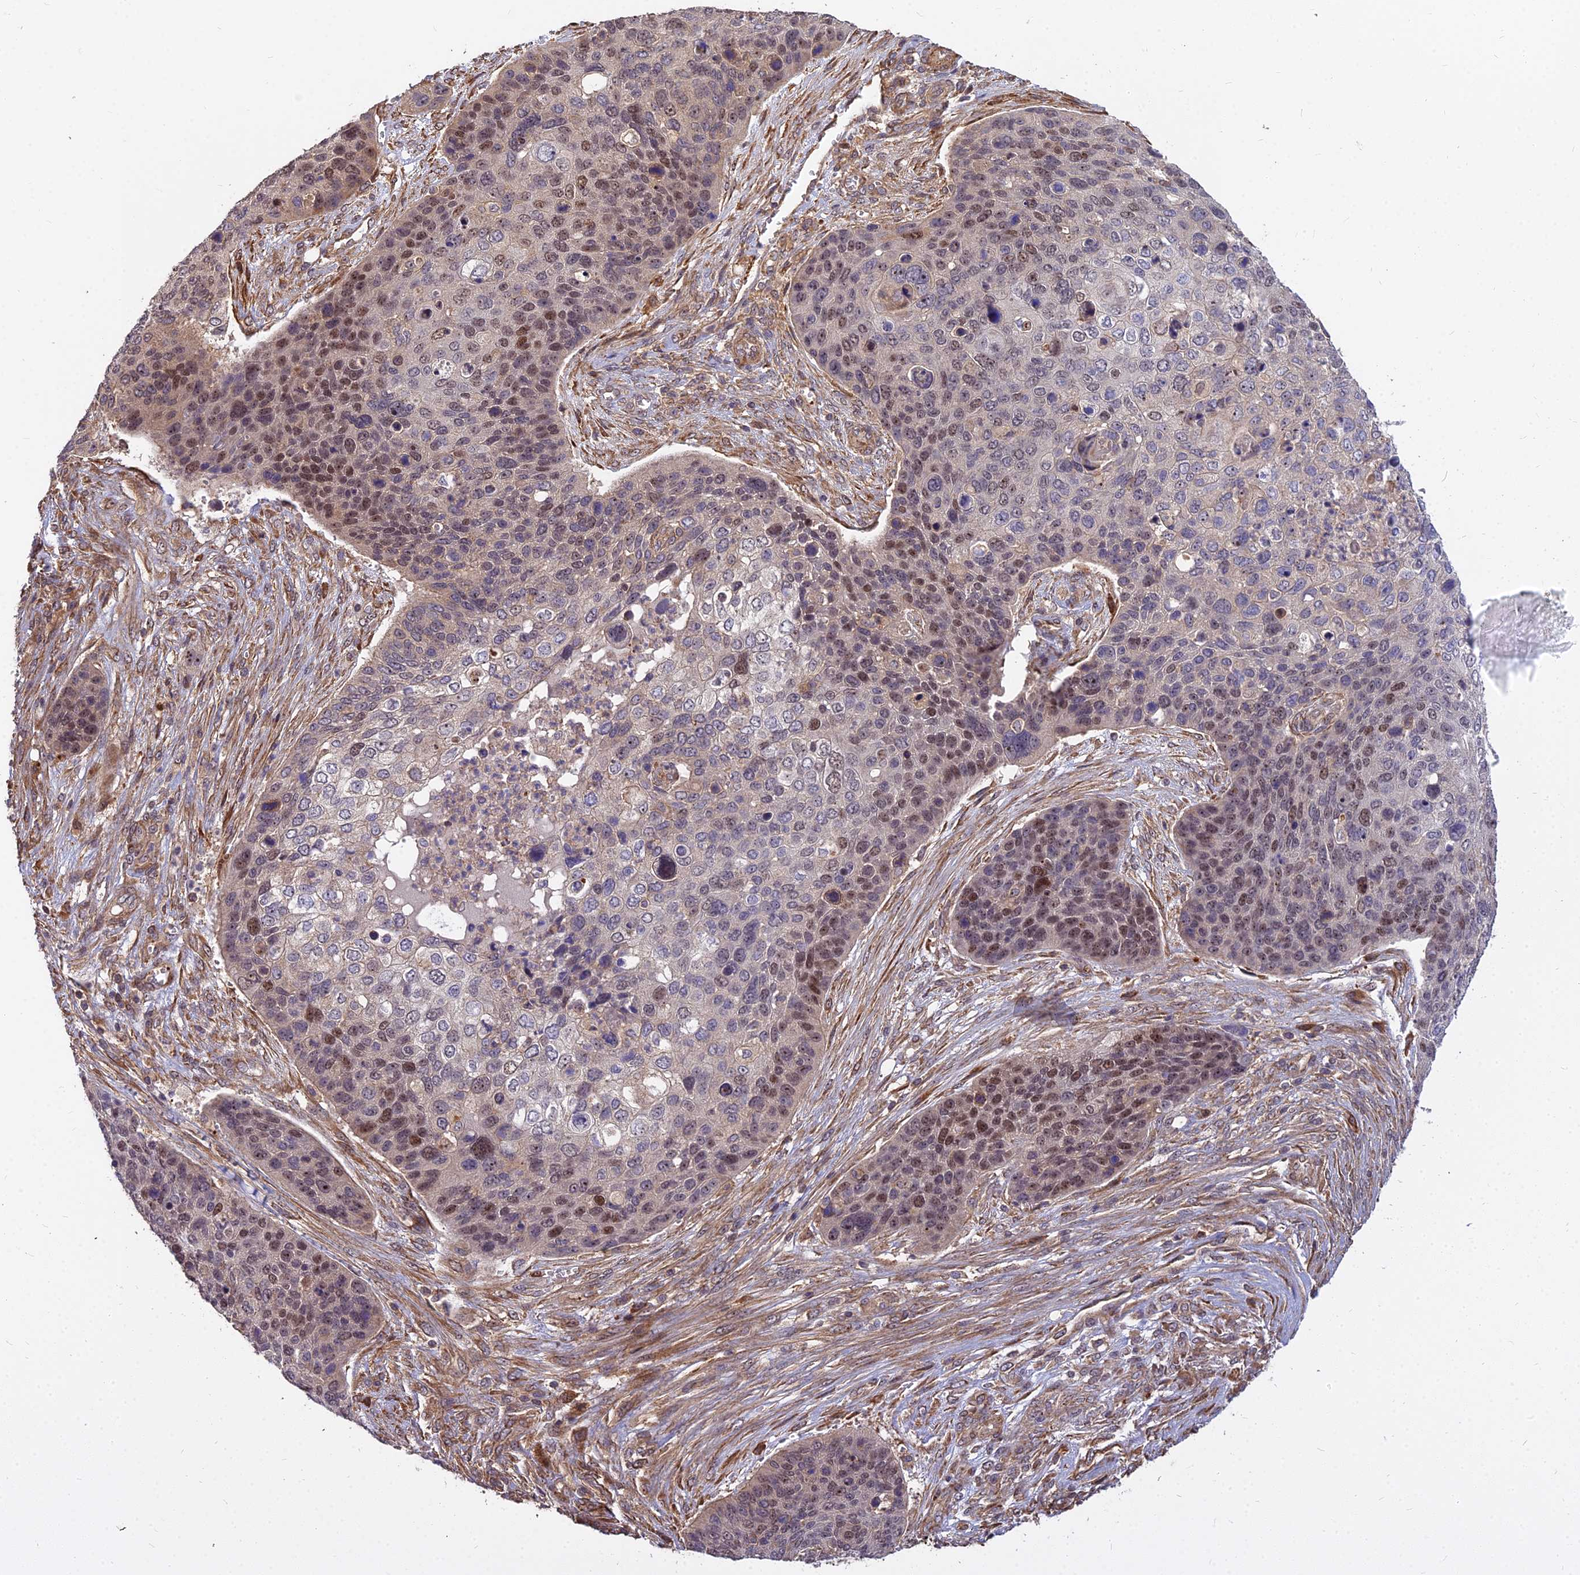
{"staining": {"intensity": "moderate", "quantity": "<25%", "location": "nuclear"}, "tissue": "skin cancer", "cell_type": "Tumor cells", "image_type": "cancer", "snomed": [{"axis": "morphology", "description": "Basal cell carcinoma"}, {"axis": "topography", "description": "Skin"}], "caption": "Immunohistochemical staining of human skin cancer shows low levels of moderate nuclear protein positivity in about <25% of tumor cells.", "gene": "TCEA3", "patient": {"sex": "female", "age": 74}}